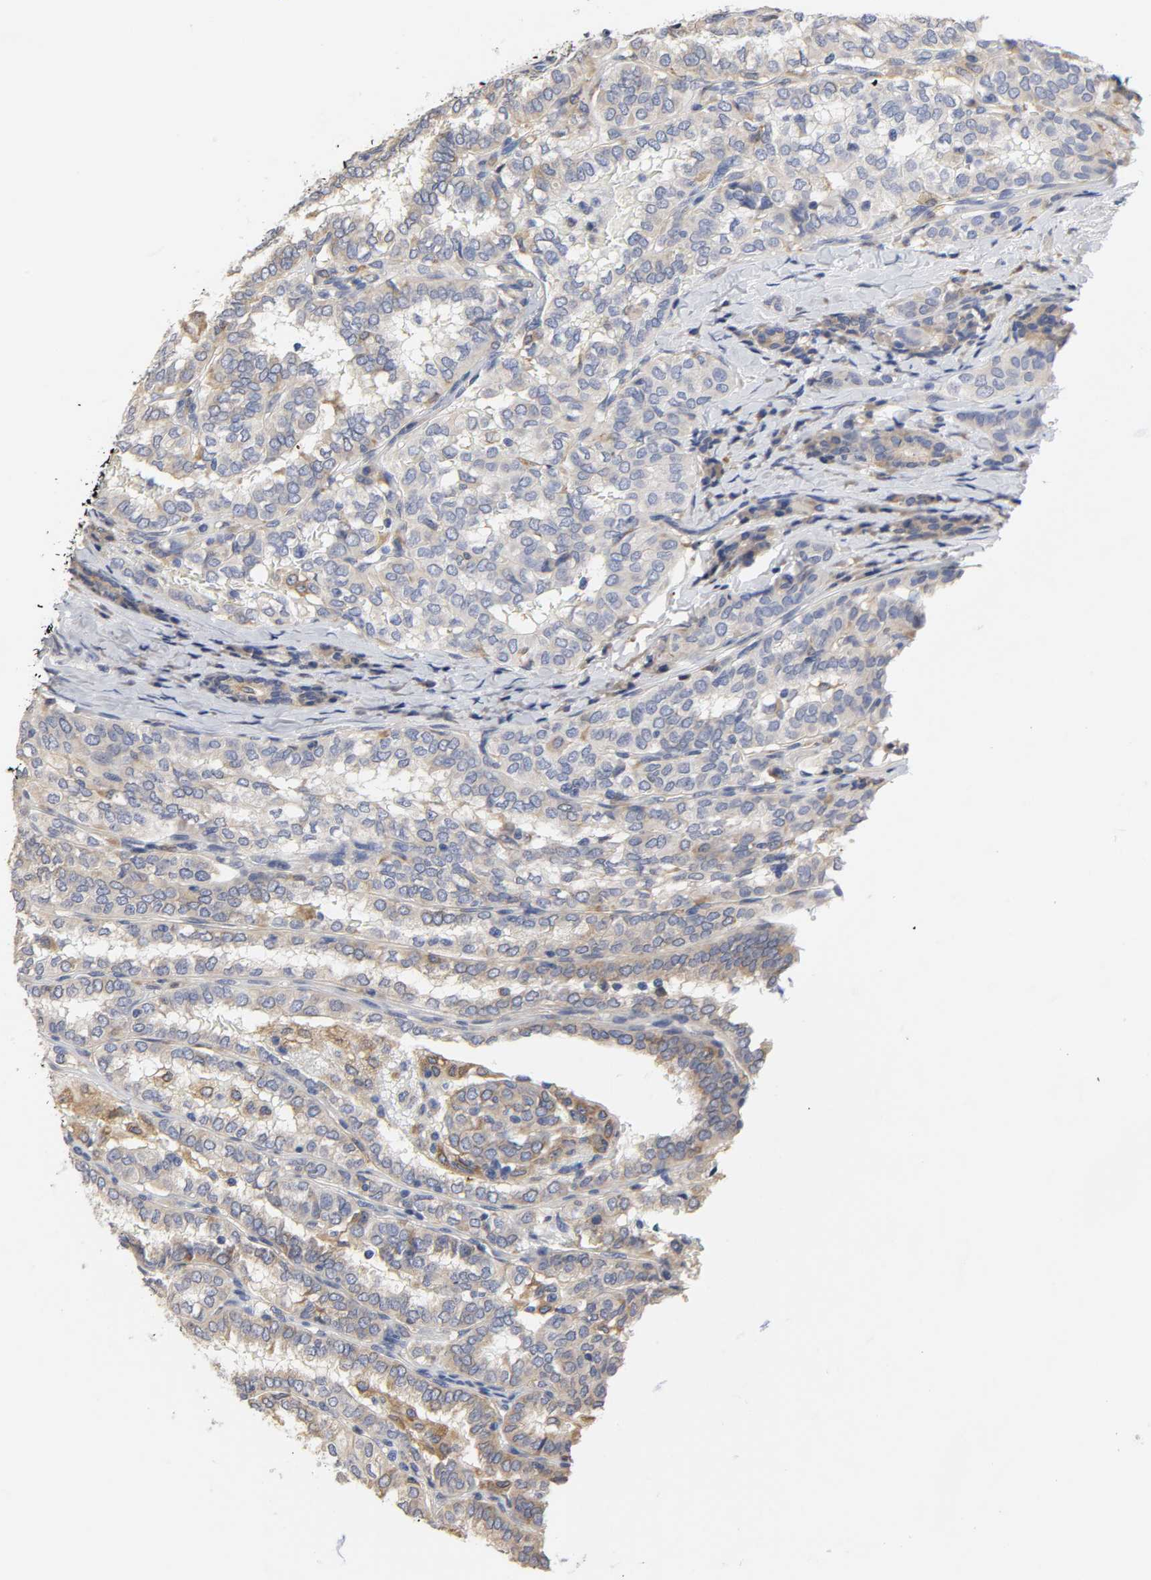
{"staining": {"intensity": "weak", "quantity": "25%-75%", "location": "cytoplasmic/membranous"}, "tissue": "thyroid cancer", "cell_type": "Tumor cells", "image_type": "cancer", "snomed": [{"axis": "morphology", "description": "Papillary adenocarcinoma, NOS"}, {"axis": "topography", "description": "Thyroid gland"}], "caption": "Human thyroid papillary adenocarcinoma stained for a protein (brown) reveals weak cytoplasmic/membranous positive staining in approximately 25%-75% of tumor cells.", "gene": "HCK", "patient": {"sex": "female", "age": 30}}